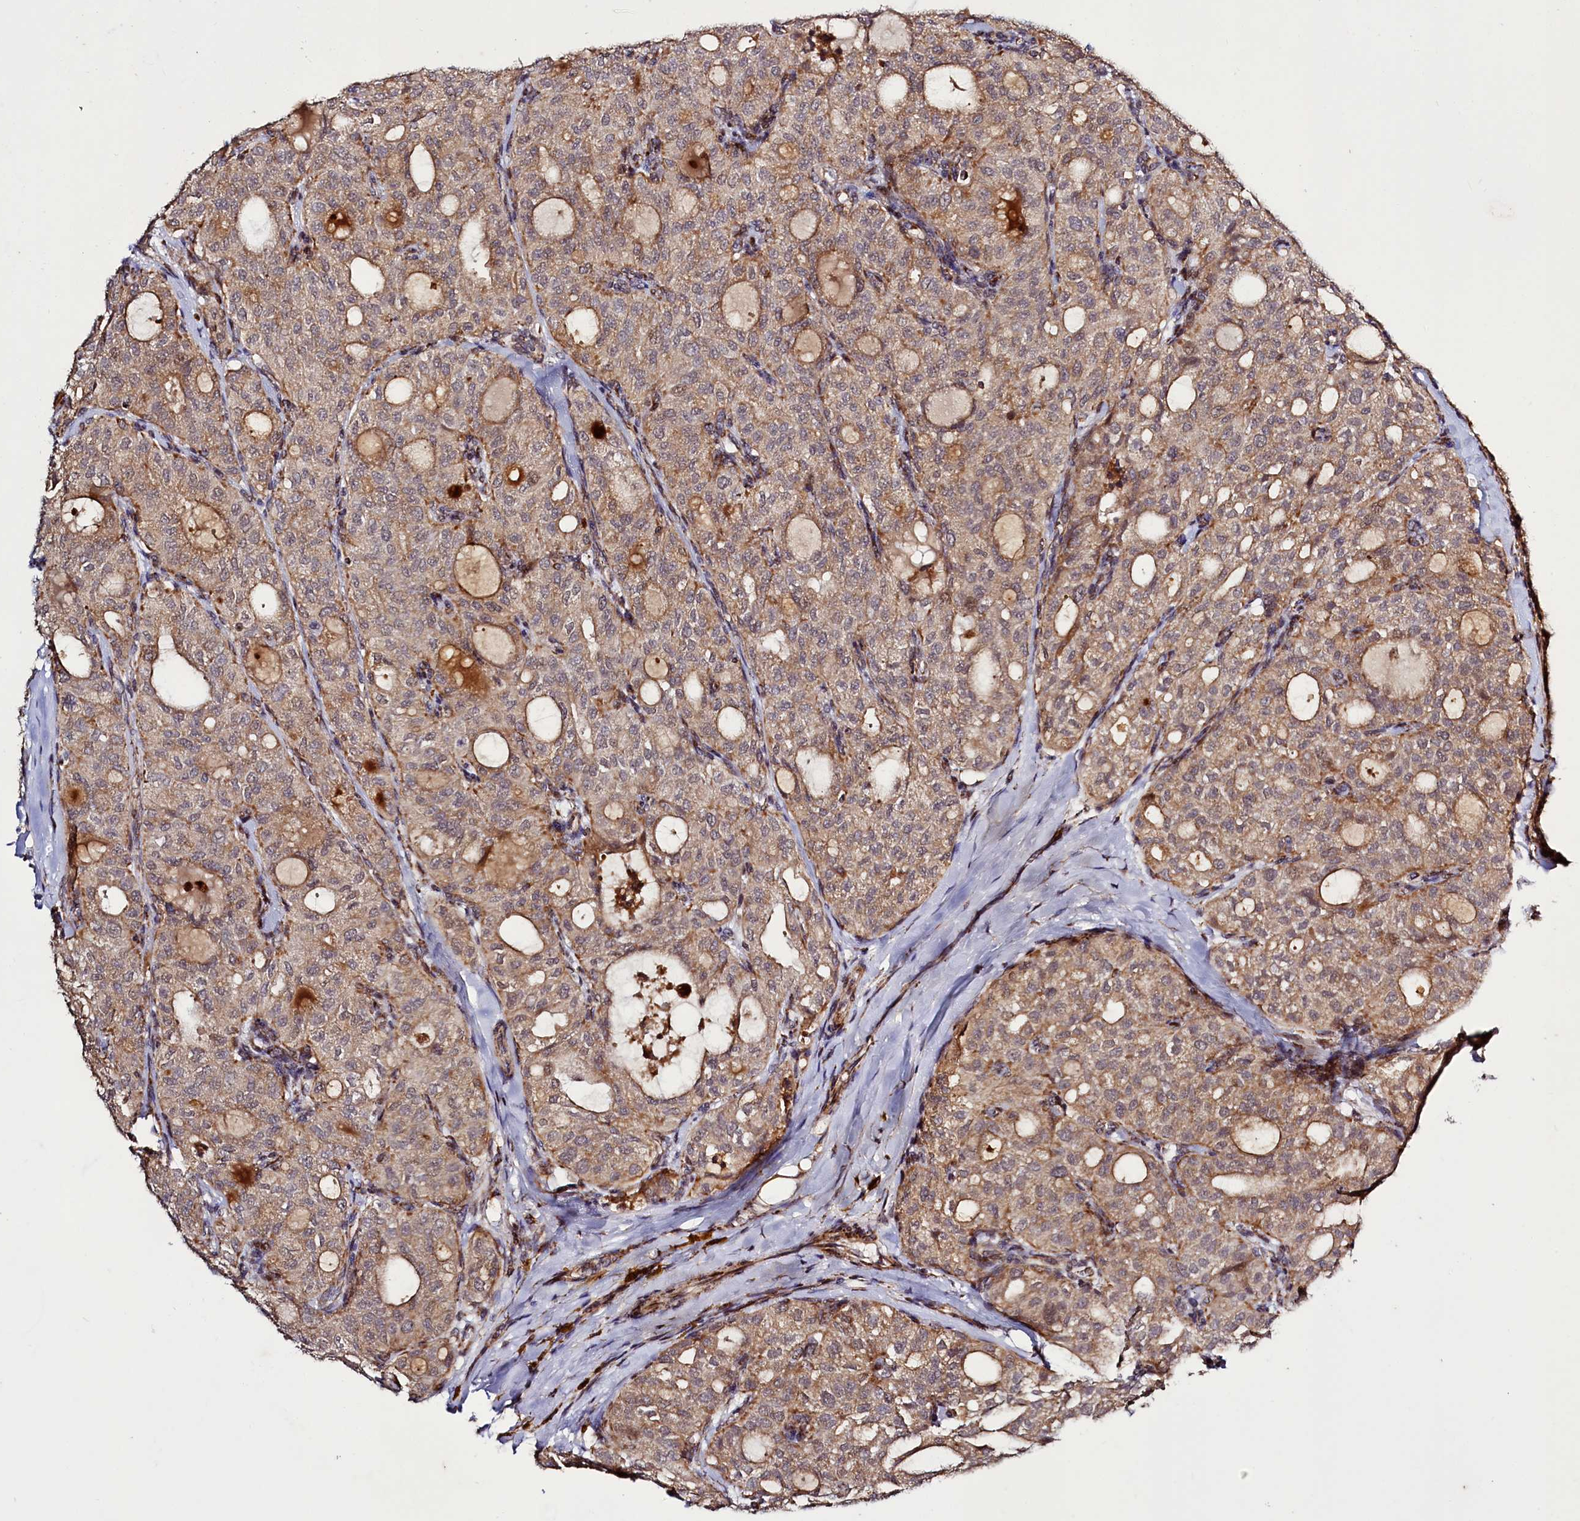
{"staining": {"intensity": "moderate", "quantity": ">75%", "location": "cytoplasmic/membranous"}, "tissue": "thyroid cancer", "cell_type": "Tumor cells", "image_type": "cancer", "snomed": [{"axis": "morphology", "description": "Follicular adenoma carcinoma, NOS"}, {"axis": "topography", "description": "Thyroid gland"}], "caption": "Human thyroid follicular adenoma carcinoma stained with a brown dye demonstrates moderate cytoplasmic/membranous positive expression in approximately >75% of tumor cells.", "gene": "DYNC2H1", "patient": {"sex": "male", "age": 75}}